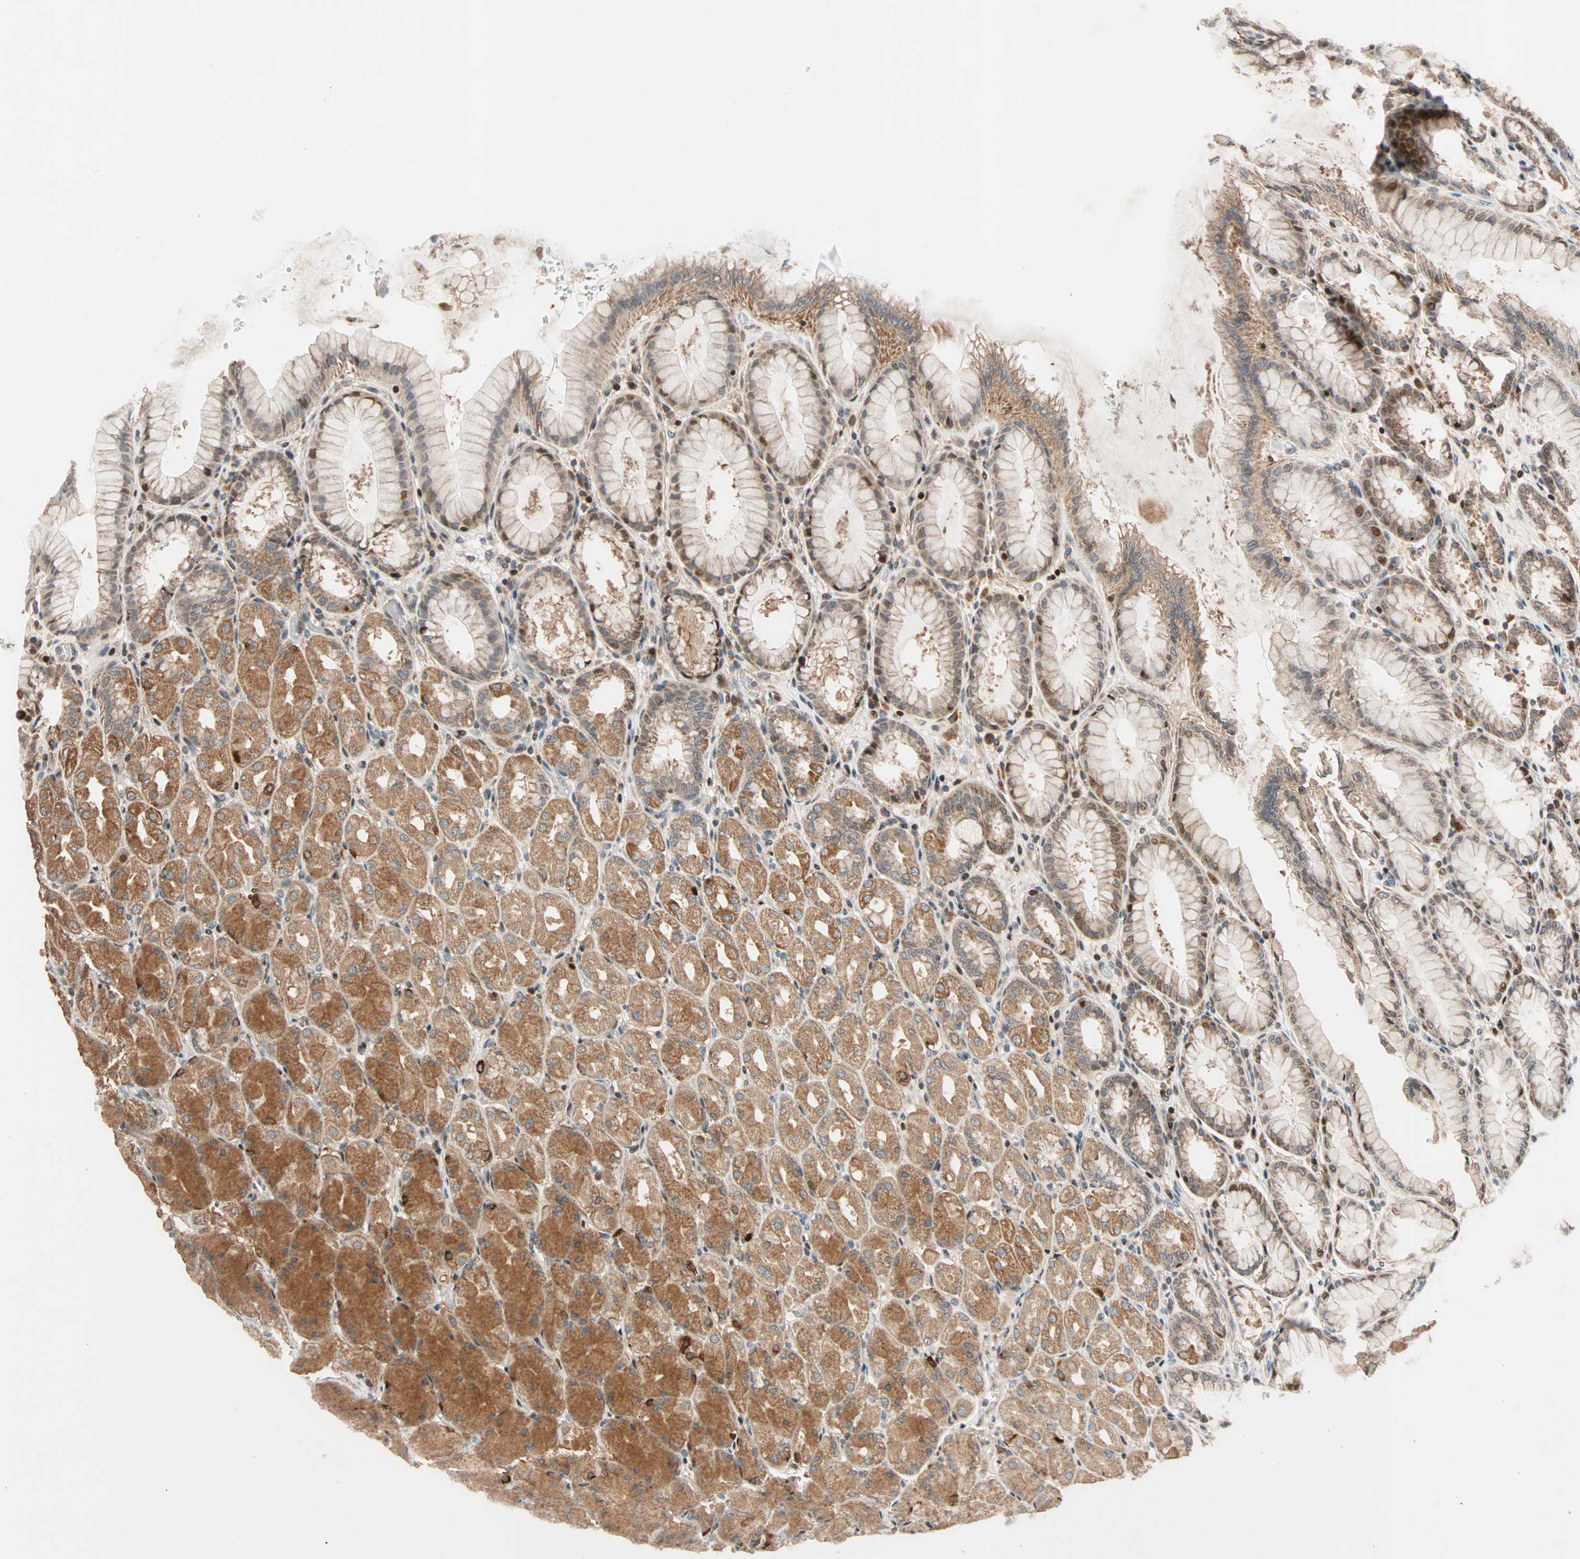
{"staining": {"intensity": "moderate", "quantity": ">75%", "location": "cytoplasmic/membranous"}, "tissue": "stomach", "cell_type": "Glandular cells", "image_type": "normal", "snomed": [{"axis": "morphology", "description": "Normal tissue, NOS"}, {"axis": "topography", "description": "Stomach, upper"}], "caption": "IHC micrograph of benign stomach: human stomach stained using immunohistochemistry reveals medium levels of moderate protein expression localized specifically in the cytoplasmic/membranous of glandular cells, appearing as a cytoplasmic/membranous brown color.", "gene": "HECW1", "patient": {"sex": "female", "age": 56}}